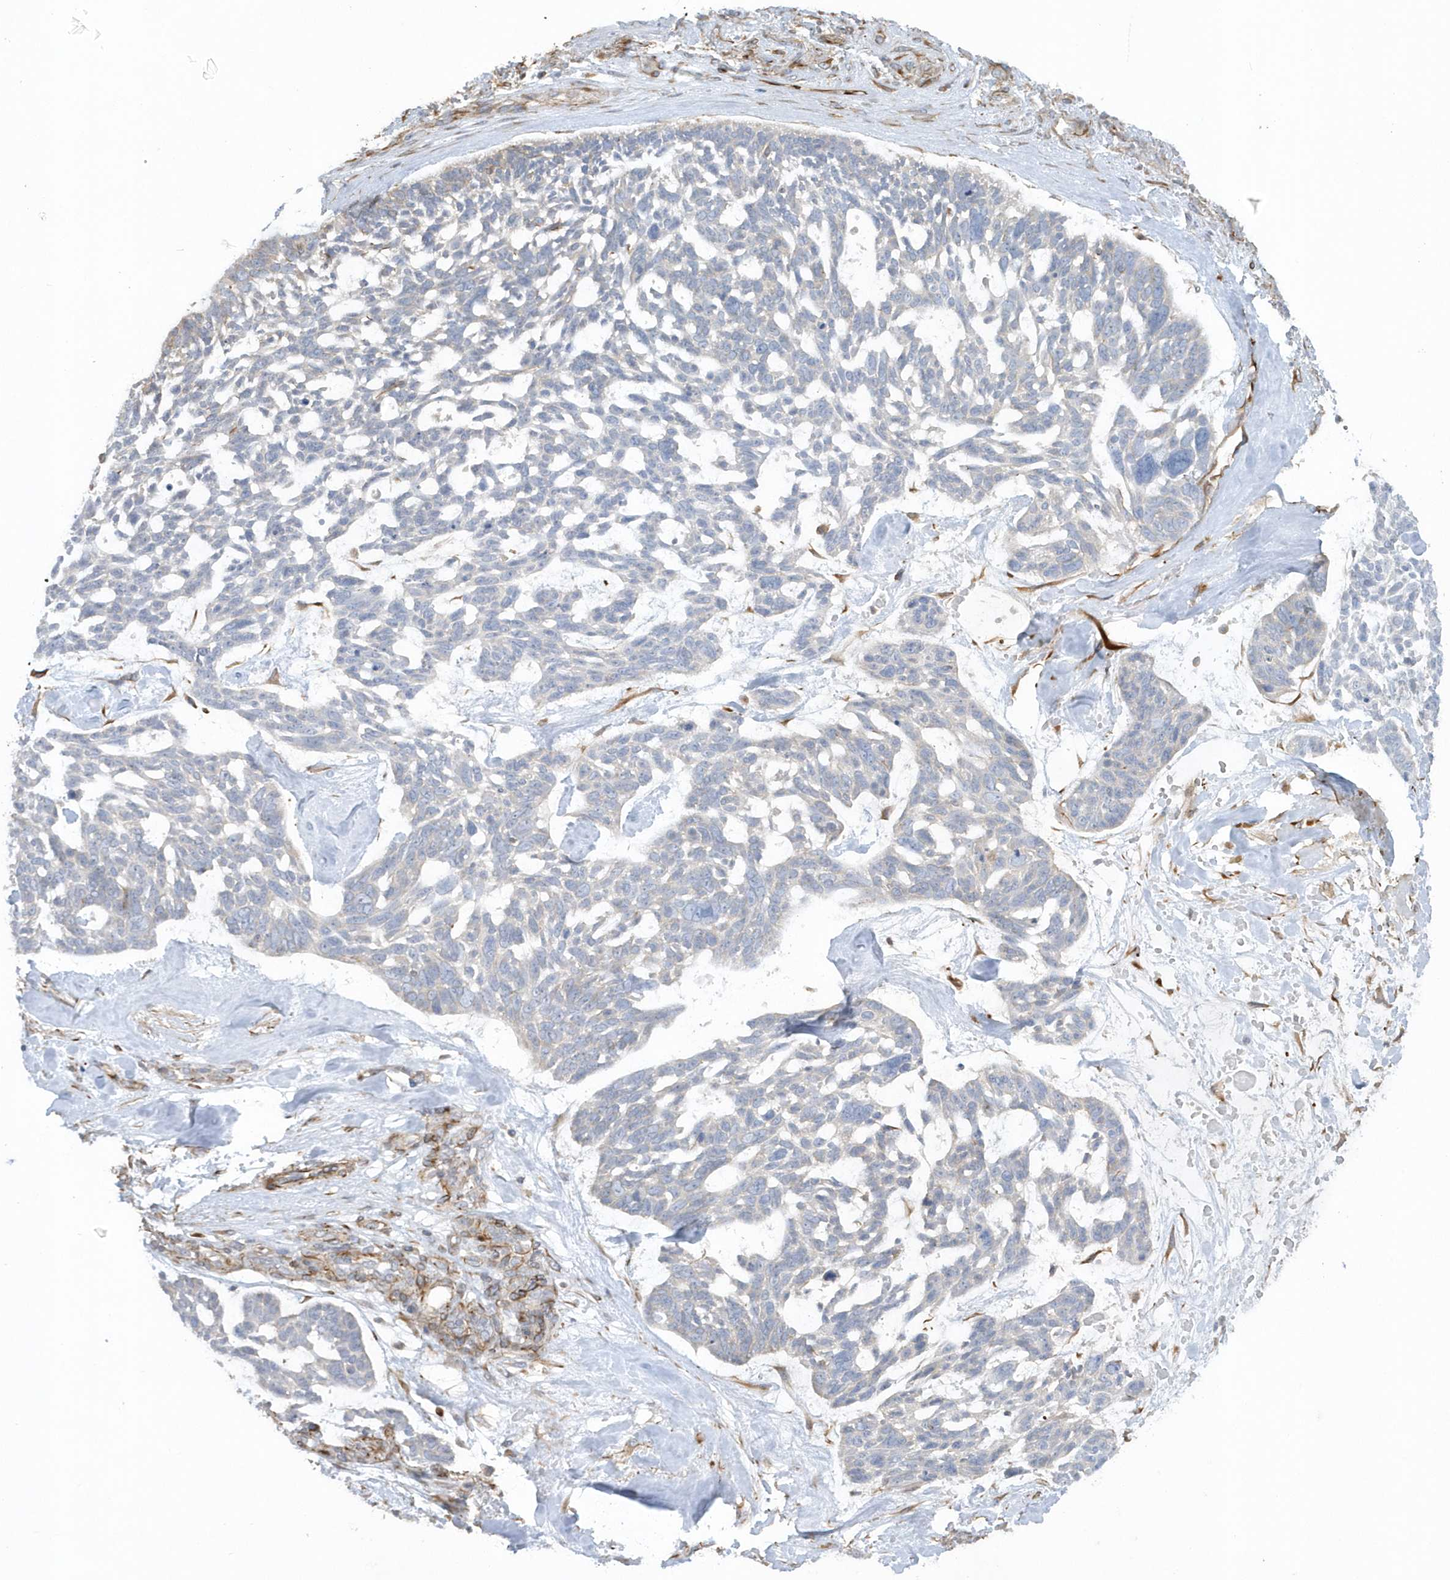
{"staining": {"intensity": "negative", "quantity": "none", "location": "none"}, "tissue": "skin cancer", "cell_type": "Tumor cells", "image_type": "cancer", "snomed": [{"axis": "morphology", "description": "Basal cell carcinoma"}, {"axis": "topography", "description": "Skin"}], "caption": "The histopathology image demonstrates no significant positivity in tumor cells of skin basal cell carcinoma.", "gene": "RAB17", "patient": {"sex": "male", "age": 88}}